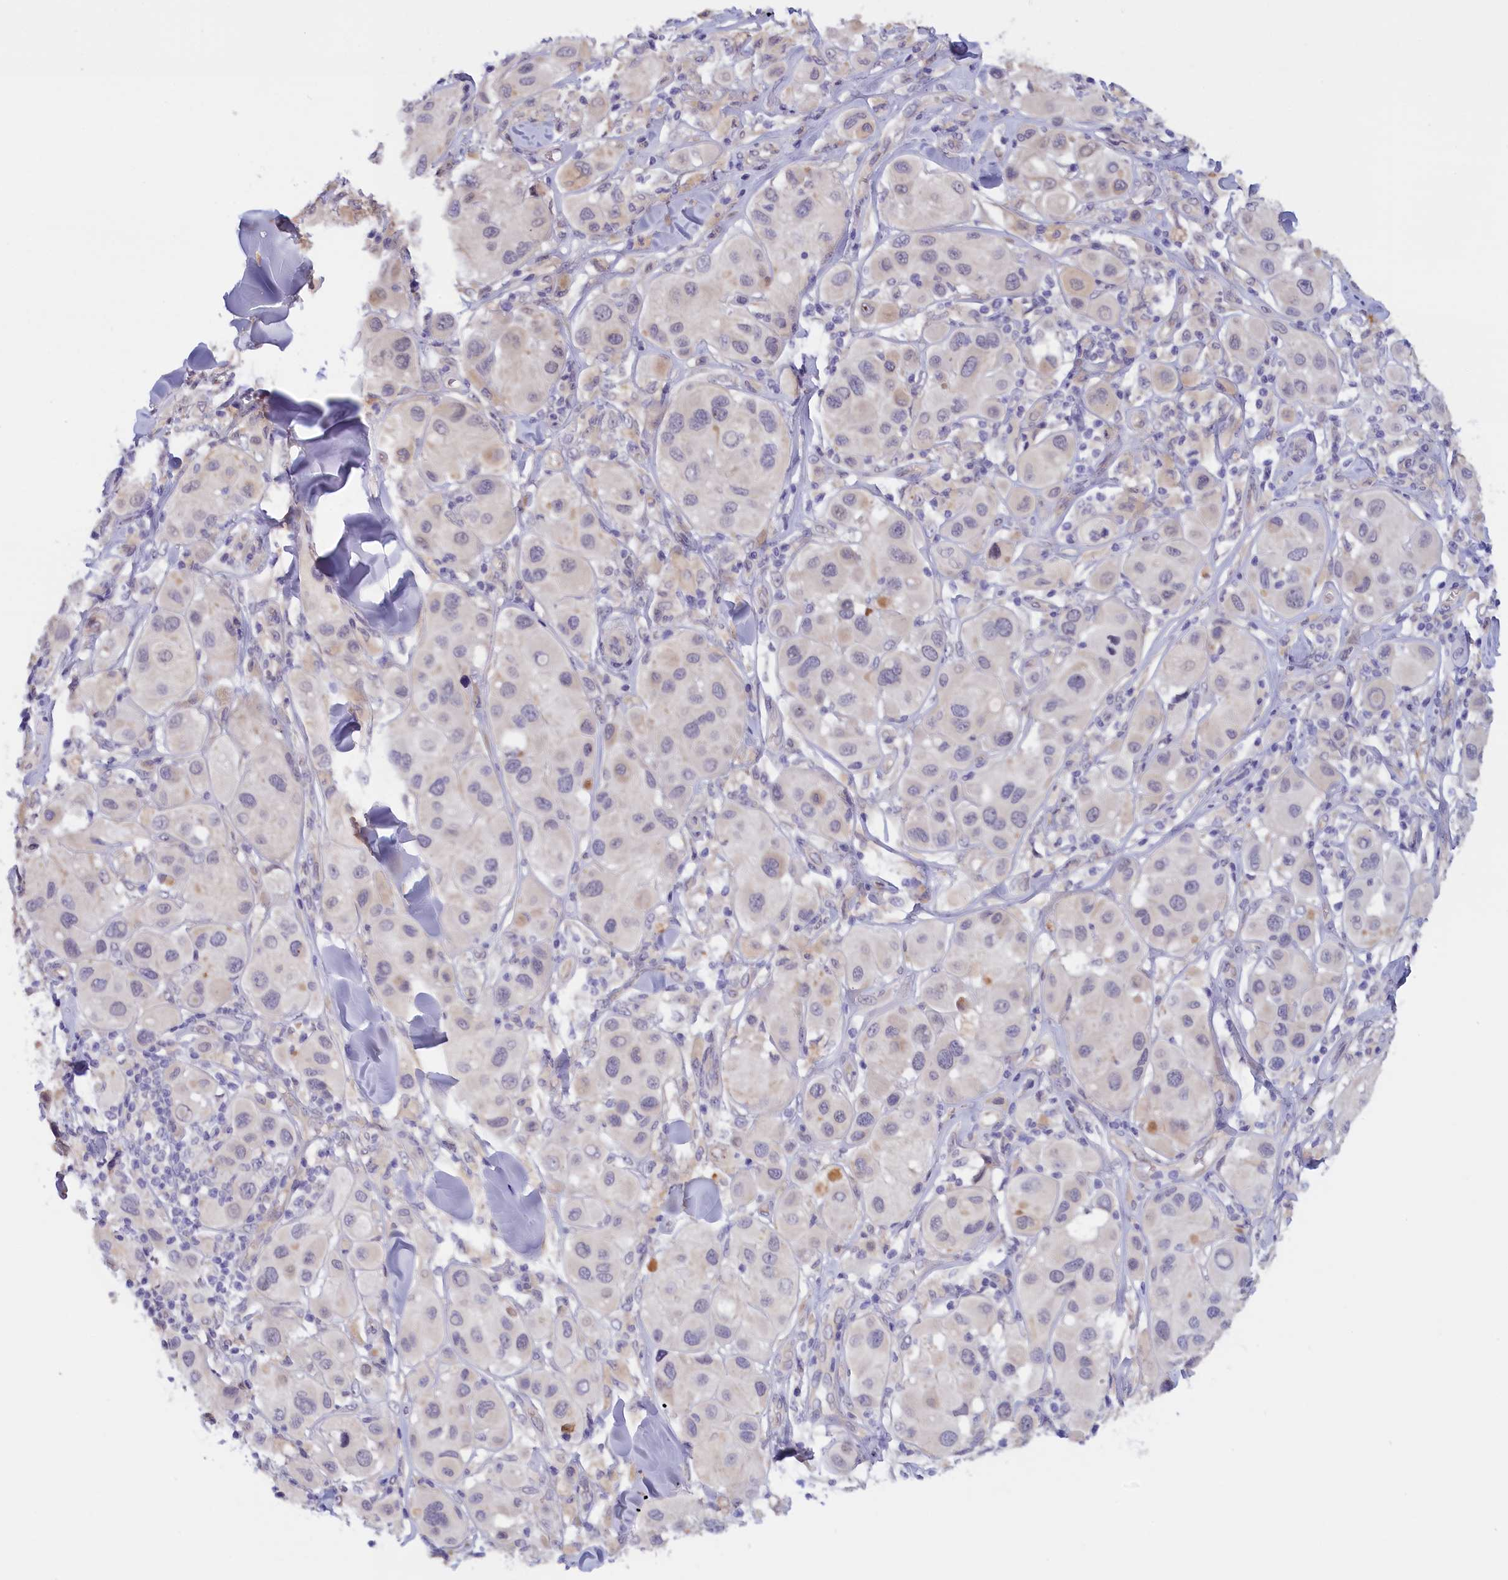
{"staining": {"intensity": "negative", "quantity": "none", "location": "none"}, "tissue": "melanoma", "cell_type": "Tumor cells", "image_type": "cancer", "snomed": [{"axis": "morphology", "description": "Malignant melanoma, Metastatic site"}, {"axis": "topography", "description": "Skin"}], "caption": "Melanoma was stained to show a protein in brown. There is no significant staining in tumor cells.", "gene": "IGFALS", "patient": {"sex": "male", "age": 41}}